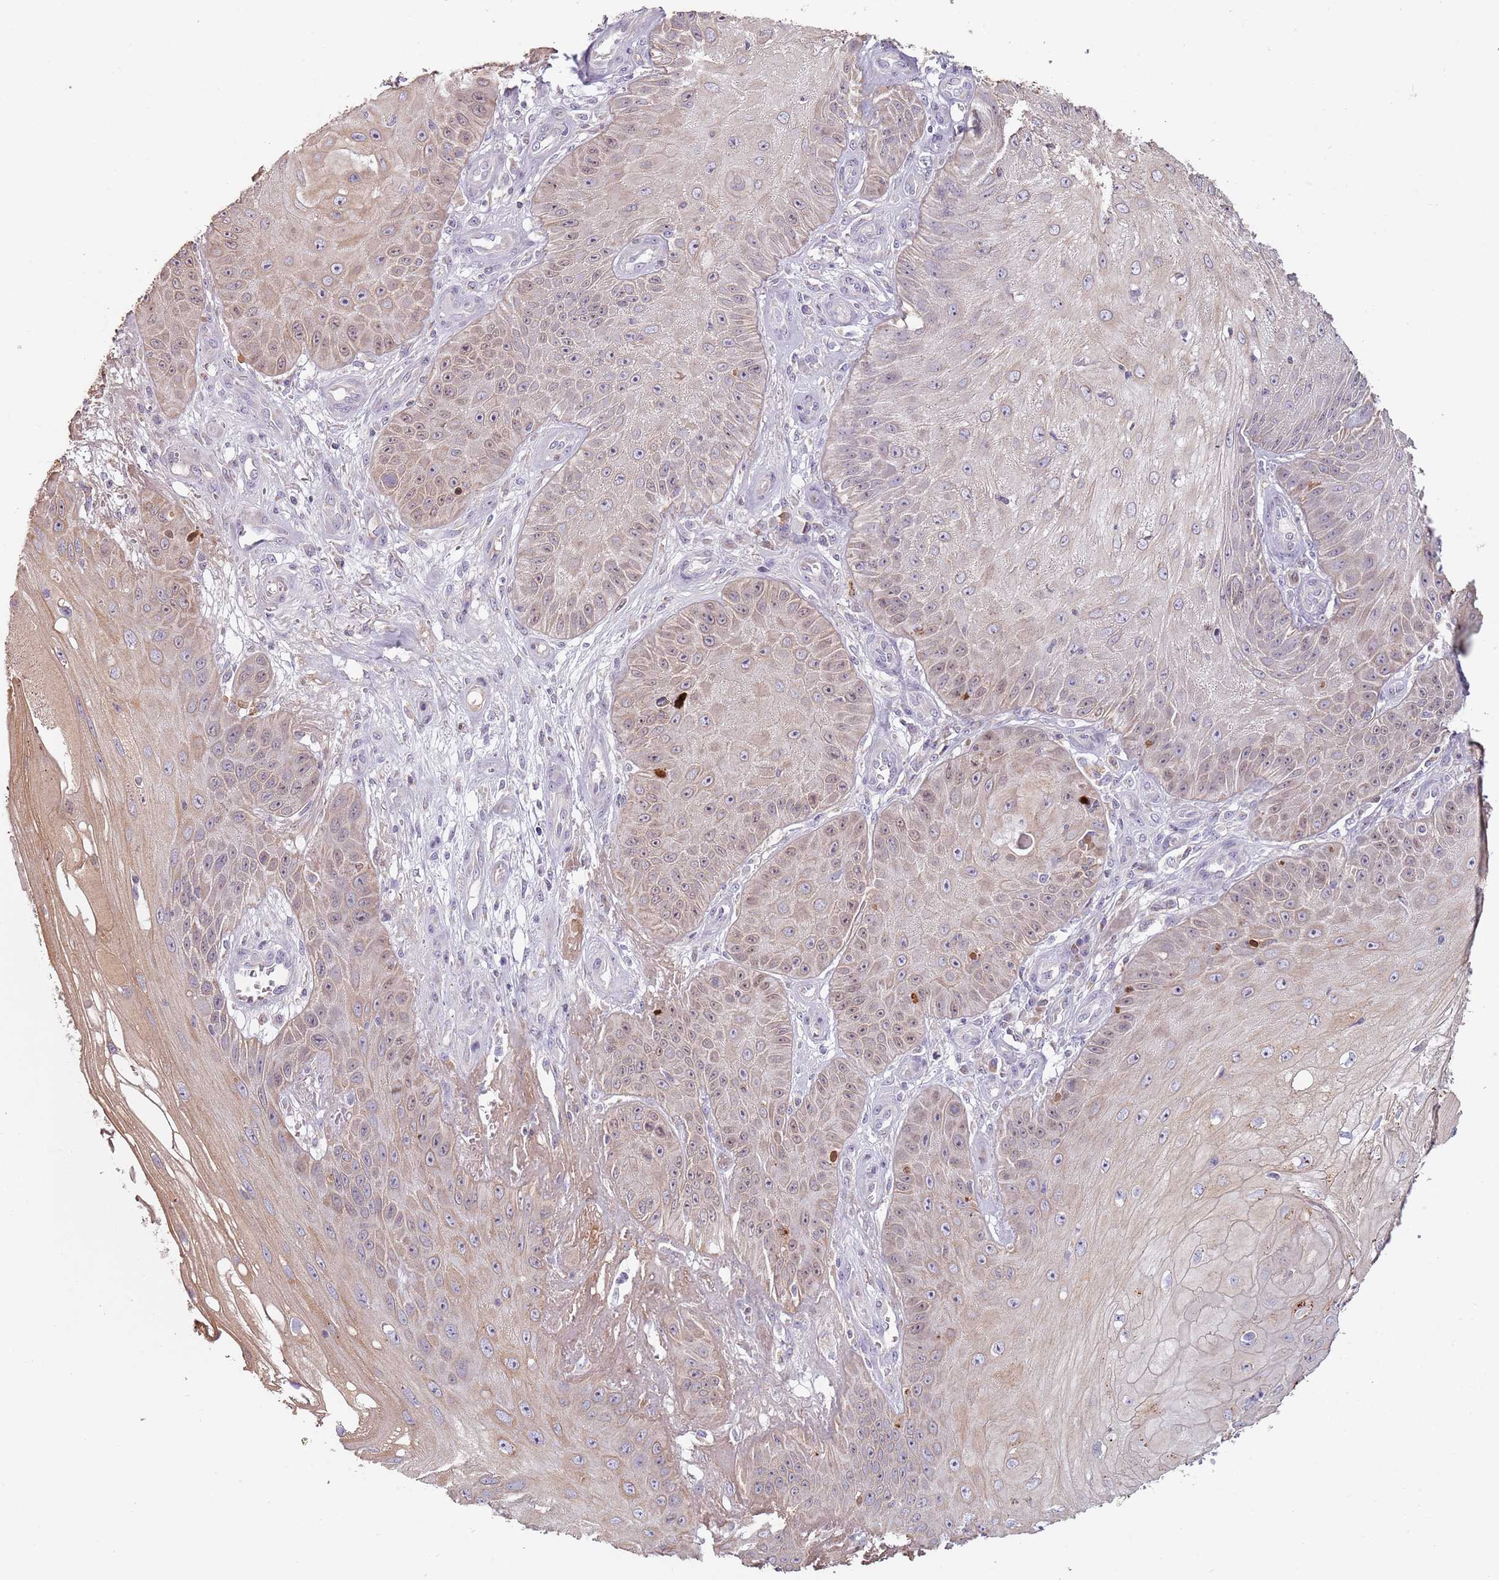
{"staining": {"intensity": "weak", "quantity": "<25%", "location": "cytoplasmic/membranous,nuclear"}, "tissue": "skin cancer", "cell_type": "Tumor cells", "image_type": "cancer", "snomed": [{"axis": "morphology", "description": "Squamous cell carcinoma, NOS"}, {"axis": "topography", "description": "Skin"}], "caption": "Tumor cells show no significant protein positivity in skin cancer.", "gene": "SYS1", "patient": {"sex": "male", "age": 70}}